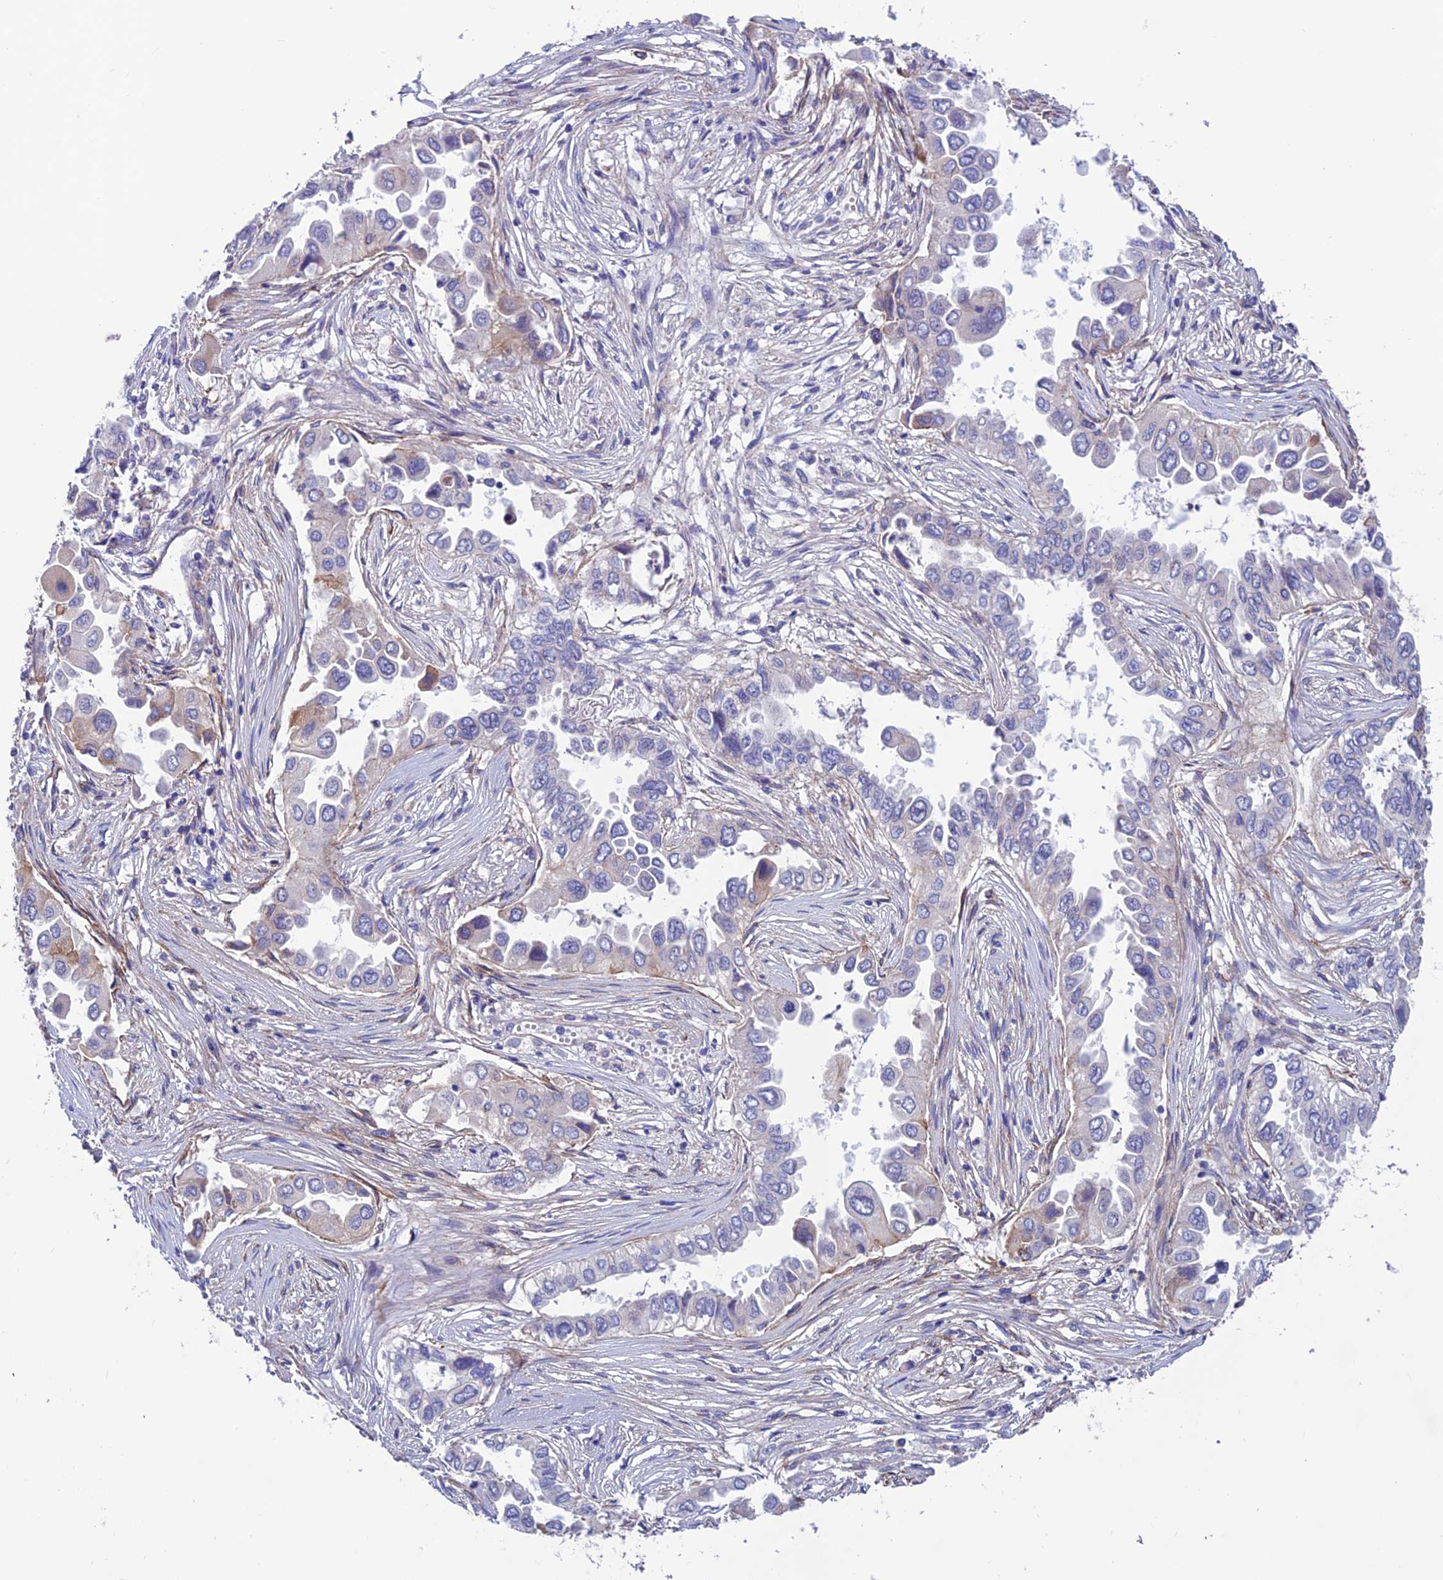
{"staining": {"intensity": "negative", "quantity": "none", "location": "none"}, "tissue": "lung cancer", "cell_type": "Tumor cells", "image_type": "cancer", "snomed": [{"axis": "morphology", "description": "Adenocarcinoma, NOS"}, {"axis": "topography", "description": "Lung"}], "caption": "The histopathology image displays no significant staining in tumor cells of lung cancer (adenocarcinoma).", "gene": "VPS16", "patient": {"sex": "female", "age": 76}}